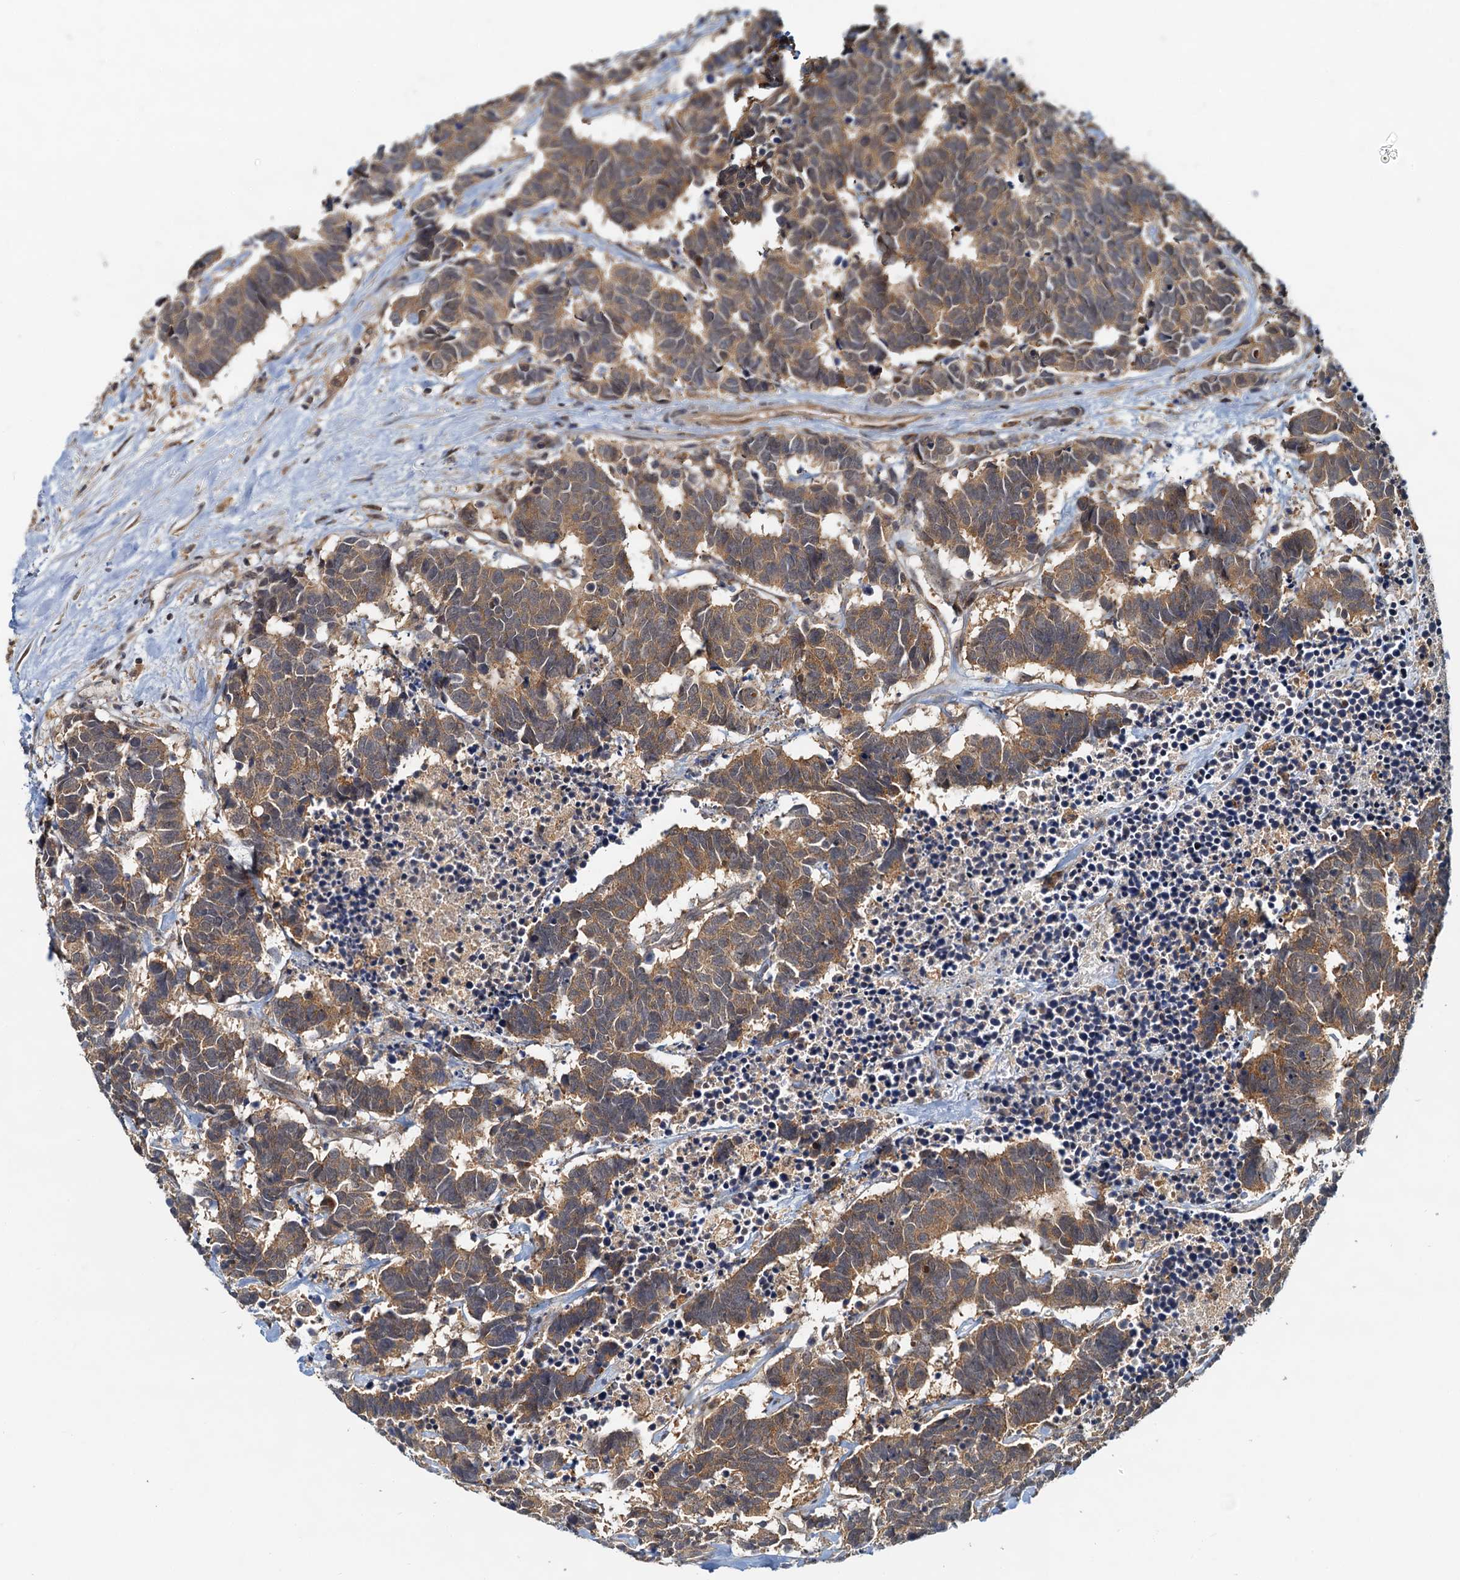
{"staining": {"intensity": "moderate", "quantity": ">75%", "location": "cytoplasmic/membranous"}, "tissue": "carcinoid", "cell_type": "Tumor cells", "image_type": "cancer", "snomed": [{"axis": "morphology", "description": "Carcinoma, NOS"}, {"axis": "morphology", "description": "Carcinoid, malignant, NOS"}, {"axis": "topography", "description": "Urinary bladder"}], "caption": "Human carcinoid stained with a protein marker displays moderate staining in tumor cells.", "gene": "TOLLIP", "patient": {"sex": "male", "age": 57}}